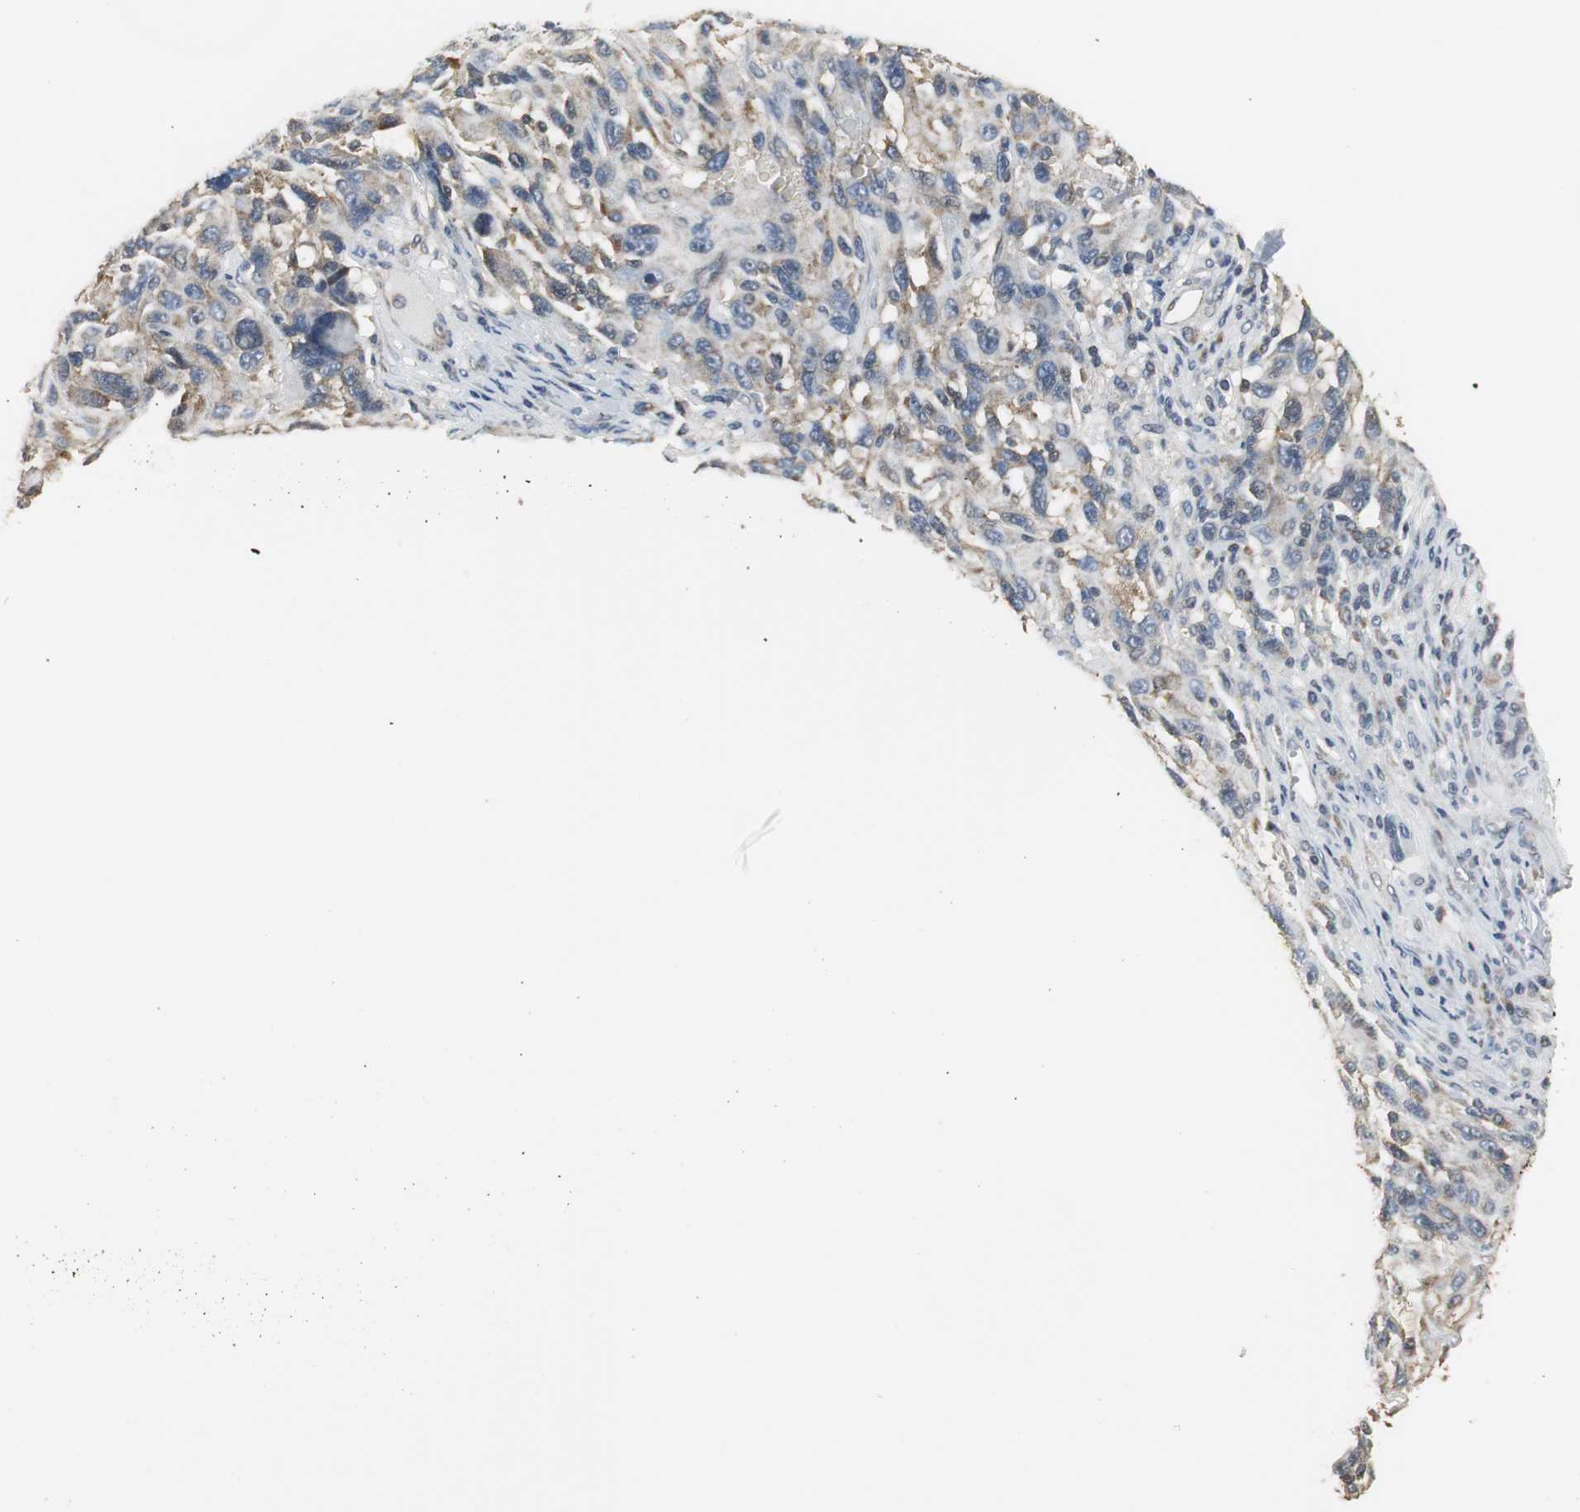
{"staining": {"intensity": "weak", "quantity": ">75%", "location": "cytoplasmic/membranous"}, "tissue": "melanoma", "cell_type": "Tumor cells", "image_type": "cancer", "snomed": [{"axis": "morphology", "description": "Malignant melanoma, NOS"}, {"axis": "topography", "description": "Skin"}], "caption": "Immunohistochemistry (DAB (3,3'-diaminobenzidine)) staining of melanoma demonstrates weak cytoplasmic/membranous protein positivity in approximately >75% of tumor cells. Immunohistochemistry stains the protein of interest in brown and the nuclei are stained blue.", "gene": "CCT5", "patient": {"sex": "male", "age": 53}}